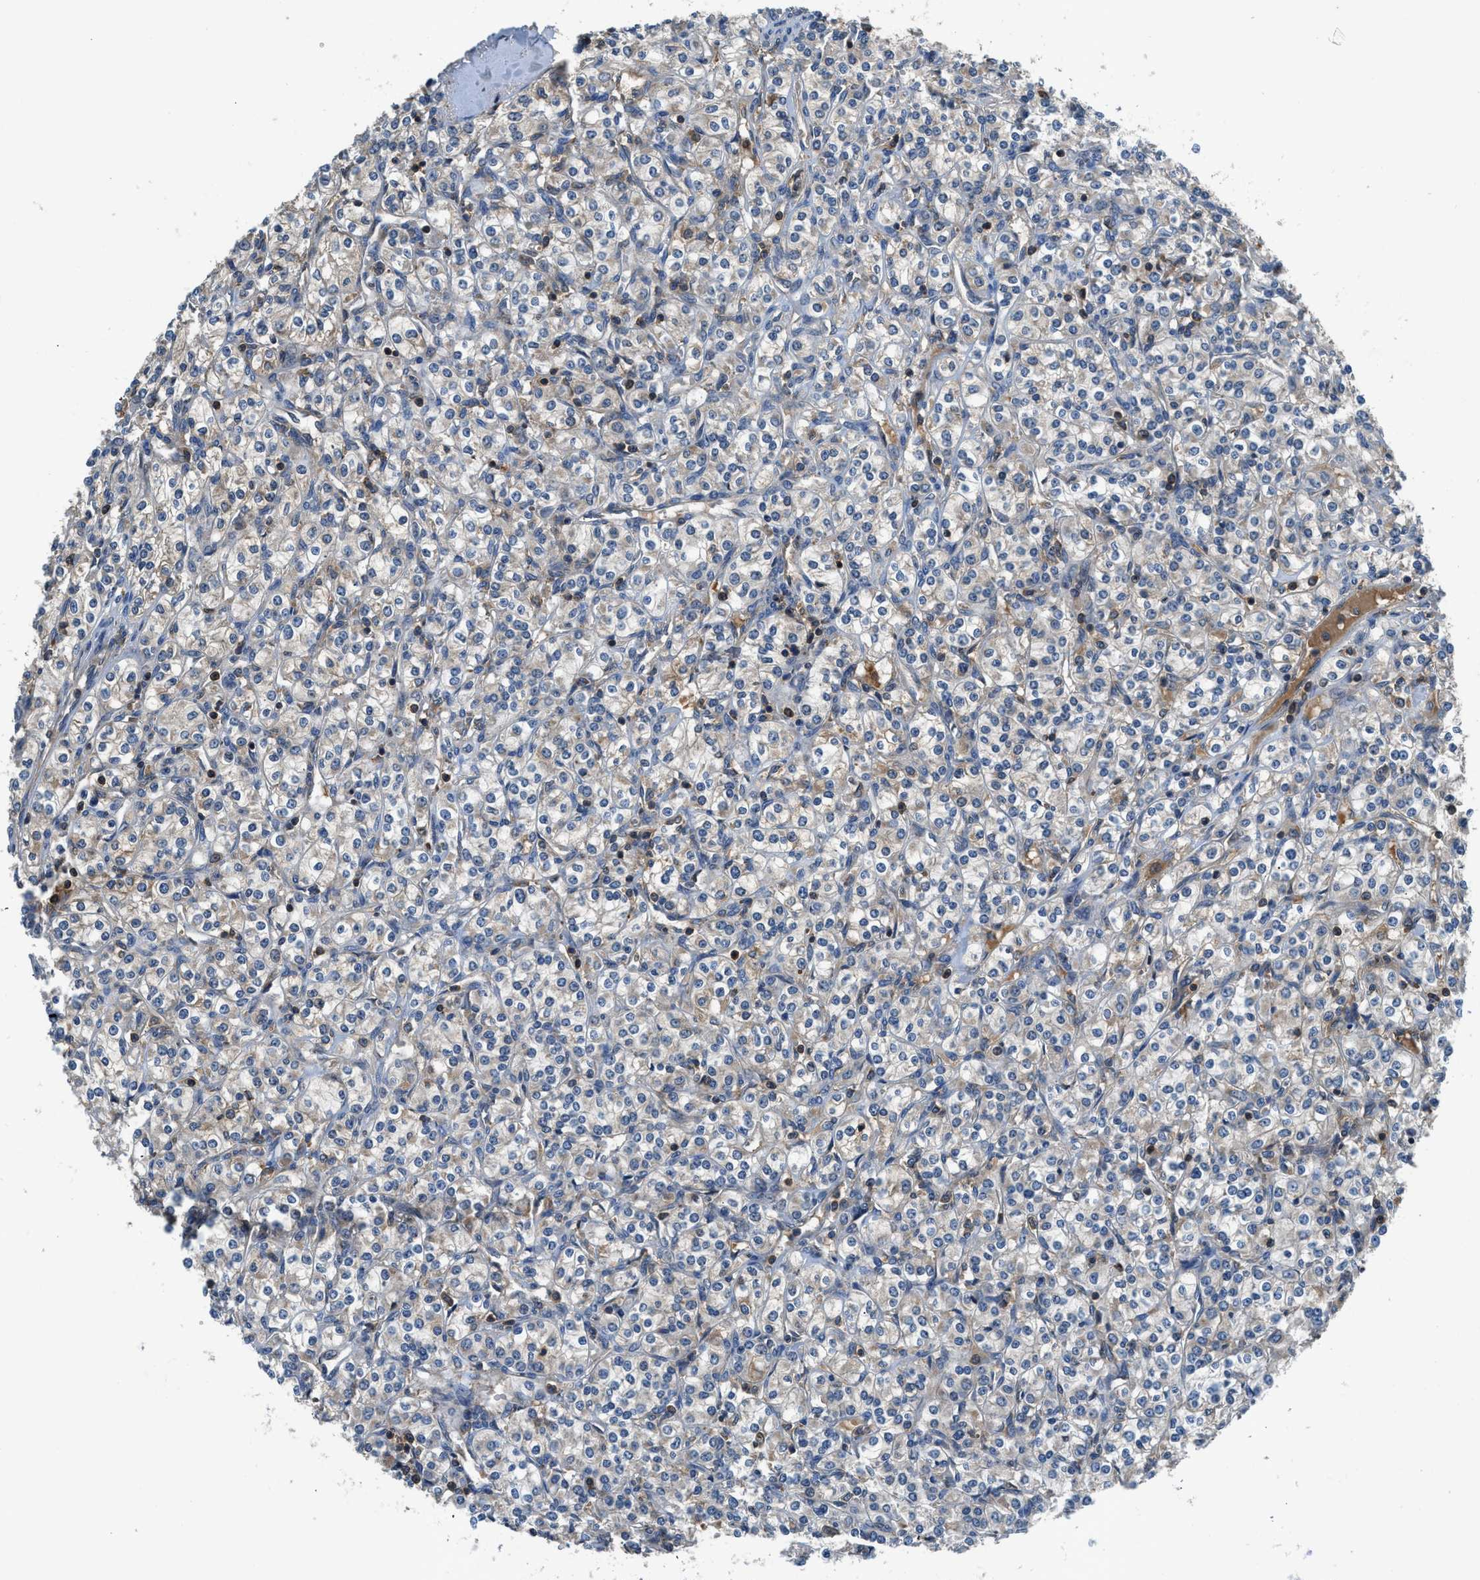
{"staining": {"intensity": "weak", "quantity": "<25%", "location": "cytoplasmic/membranous"}, "tissue": "renal cancer", "cell_type": "Tumor cells", "image_type": "cancer", "snomed": [{"axis": "morphology", "description": "Adenocarcinoma, NOS"}, {"axis": "topography", "description": "Kidney"}], "caption": "The histopathology image exhibits no significant expression in tumor cells of renal adenocarcinoma. Nuclei are stained in blue.", "gene": "PAFAH2", "patient": {"sex": "male", "age": 77}}